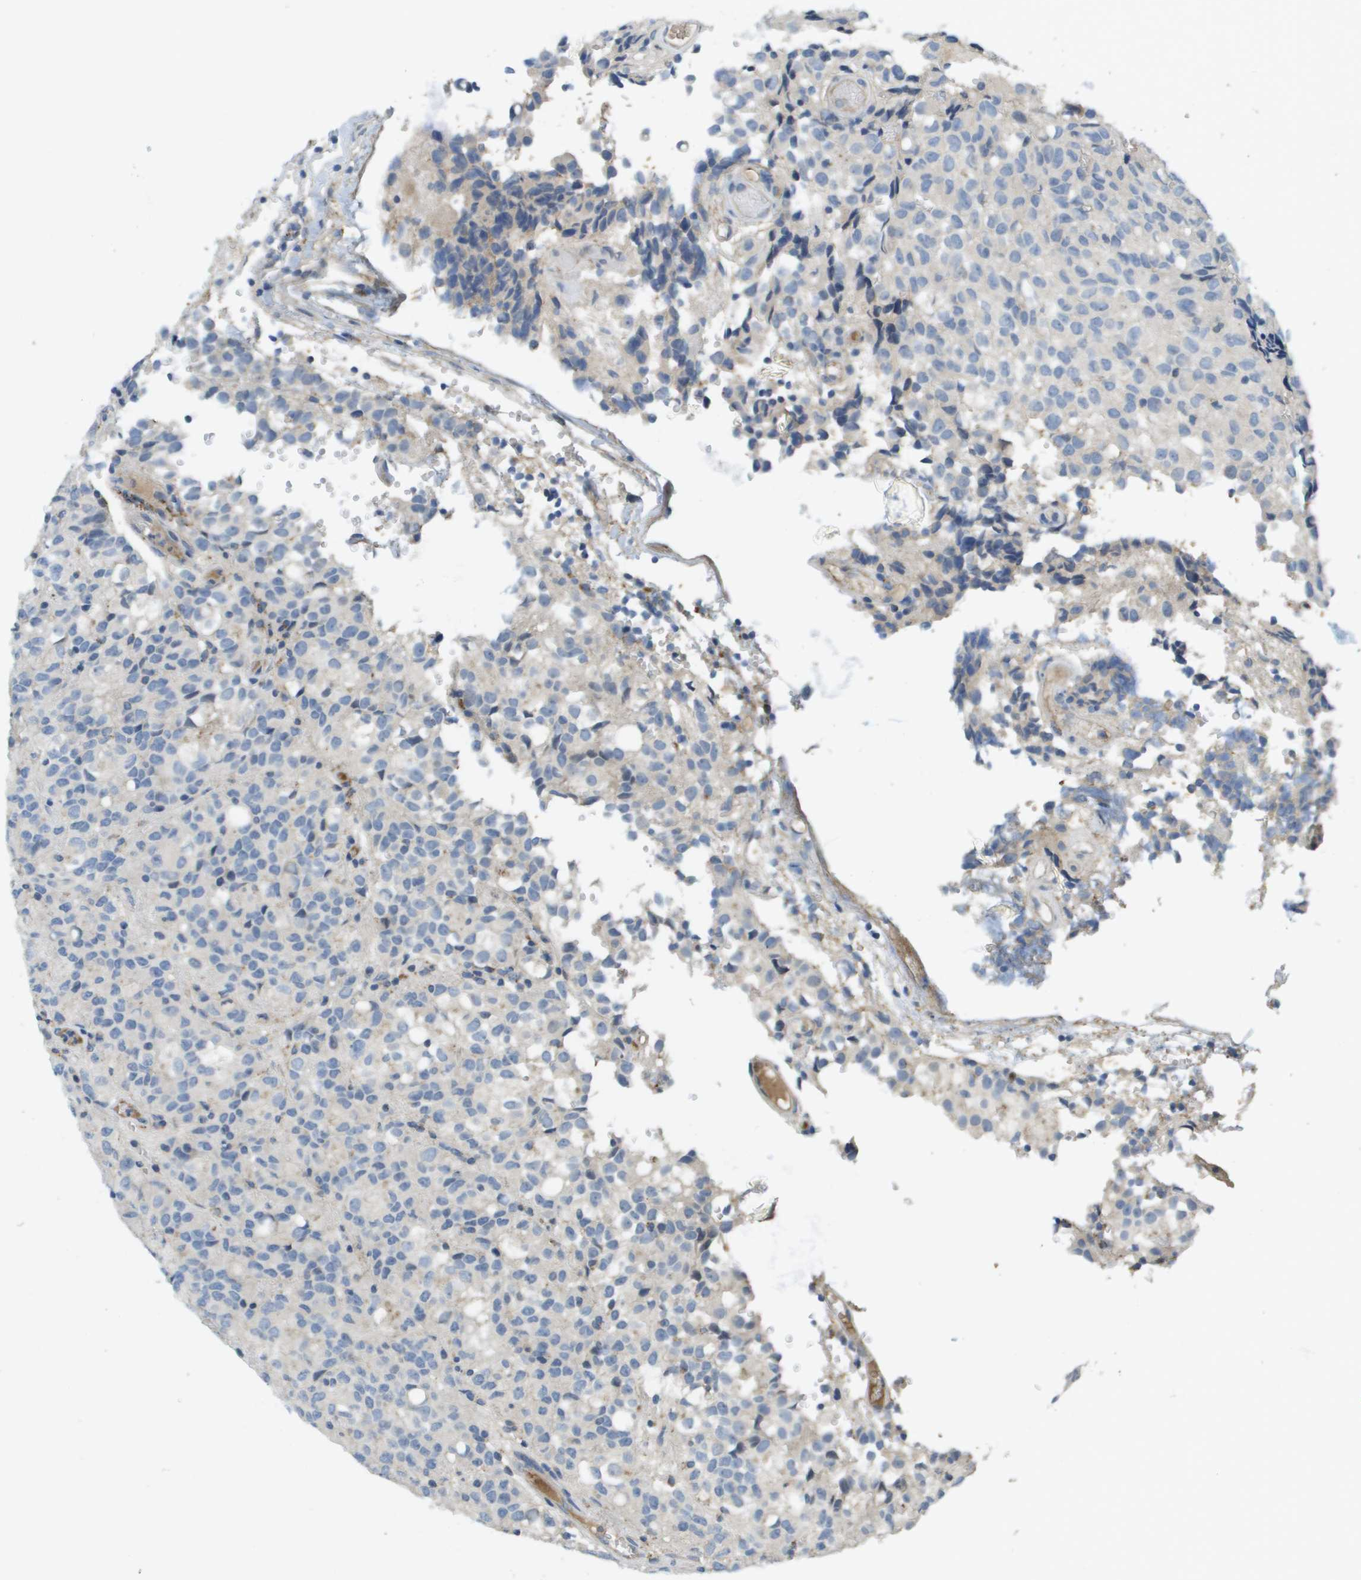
{"staining": {"intensity": "negative", "quantity": "none", "location": "none"}, "tissue": "glioma", "cell_type": "Tumor cells", "image_type": "cancer", "snomed": [{"axis": "morphology", "description": "Glioma, malignant, High grade"}, {"axis": "topography", "description": "Brain"}], "caption": "The immunohistochemistry photomicrograph has no significant staining in tumor cells of high-grade glioma (malignant) tissue.", "gene": "KRT23", "patient": {"sex": "male", "age": 32}}